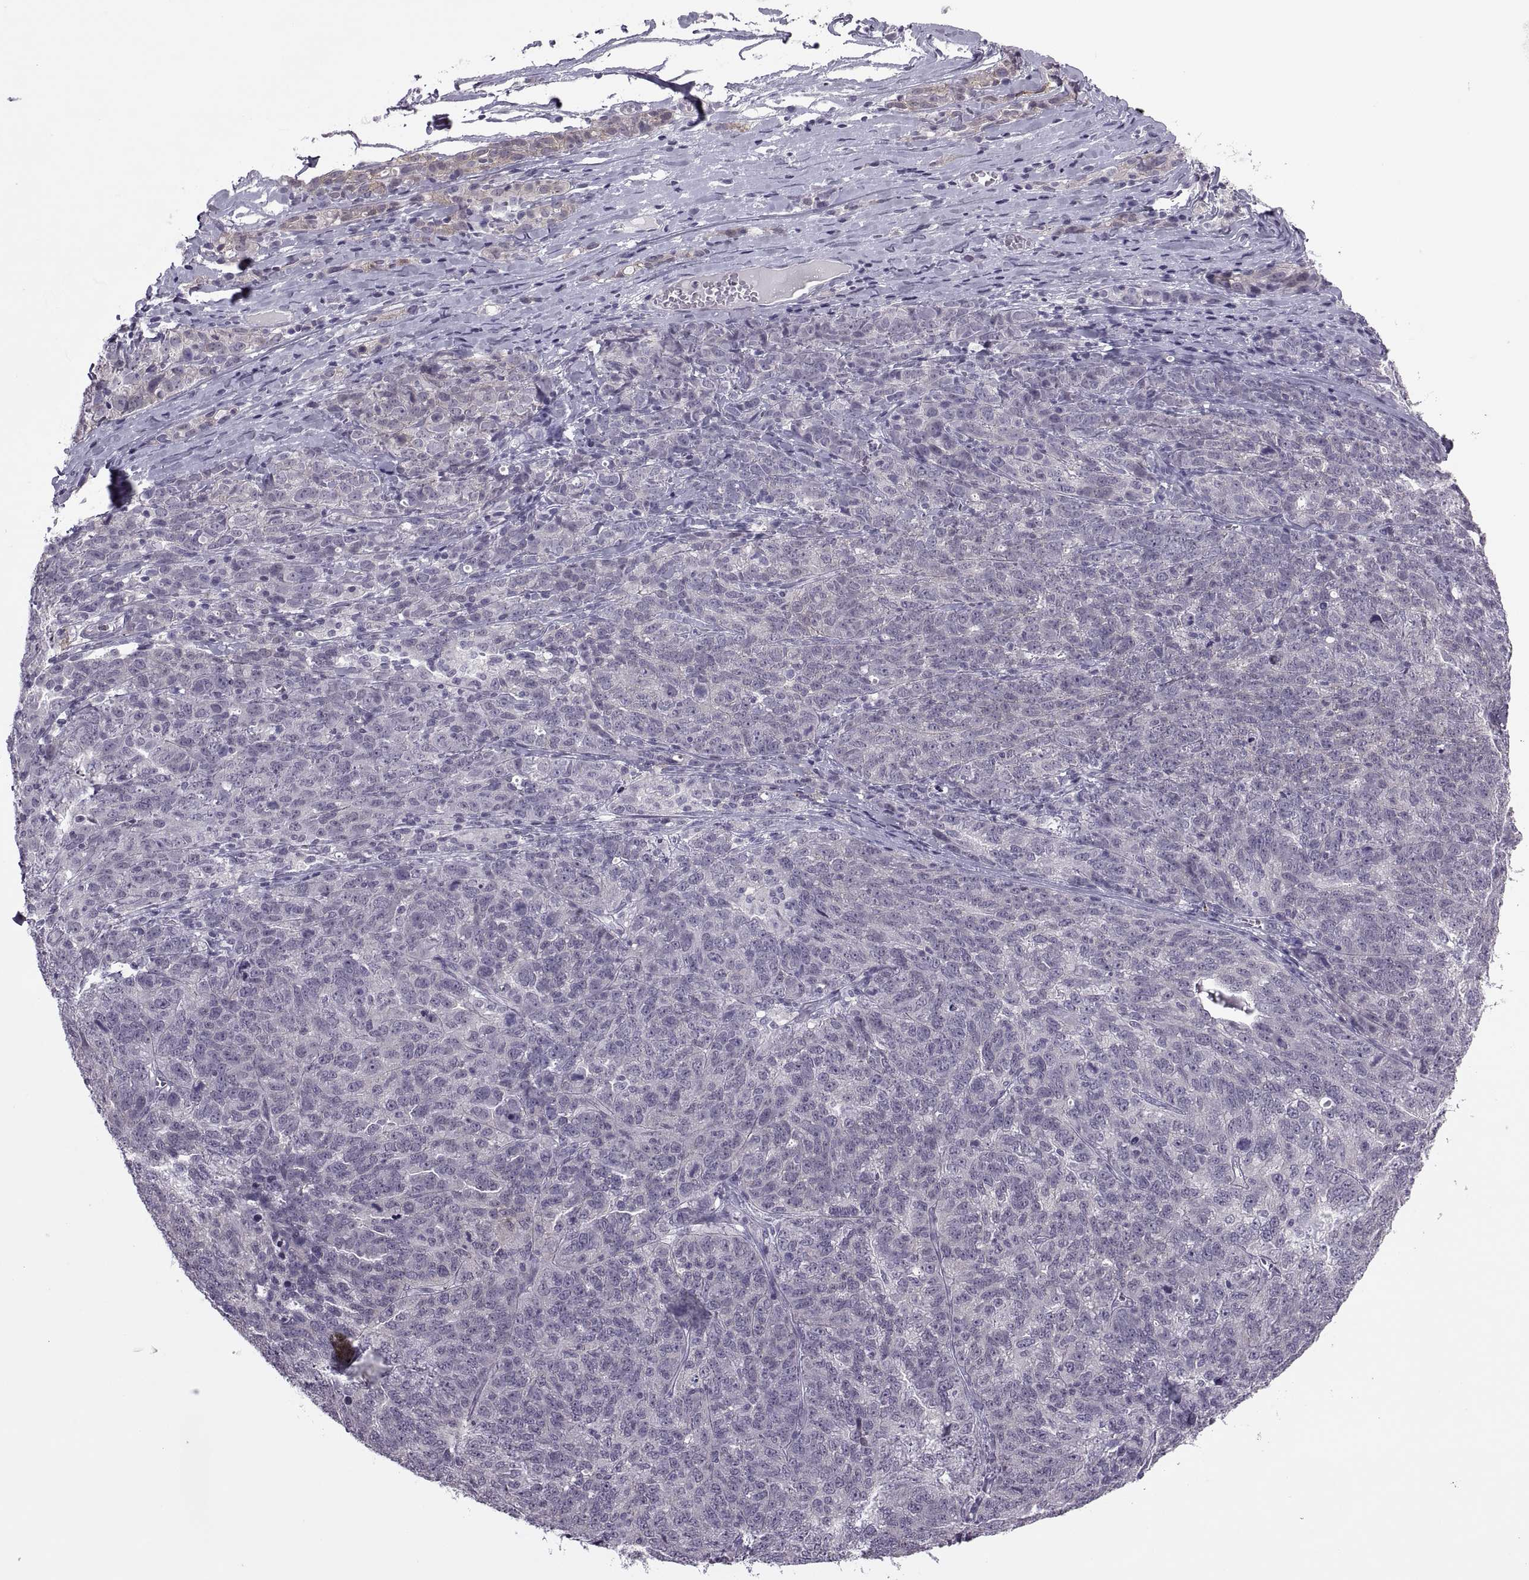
{"staining": {"intensity": "negative", "quantity": "none", "location": "none"}, "tissue": "ovarian cancer", "cell_type": "Tumor cells", "image_type": "cancer", "snomed": [{"axis": "morphology", "description": "Cystadenocarcinoma, serous, NOS"}, {"axis": "topography", "description": "Ovary"}], "caption": "Immunohistochemistry (IHC) histopathology image of neoplastic tissue: serous cystadenocarcinoma (ovarian) stained with DAB exhibits no significant protein staining in tumor cells. Nuclei are stained in blue.", "gene": "ODF3", "patient": {"sex": "female", "age": 71}}